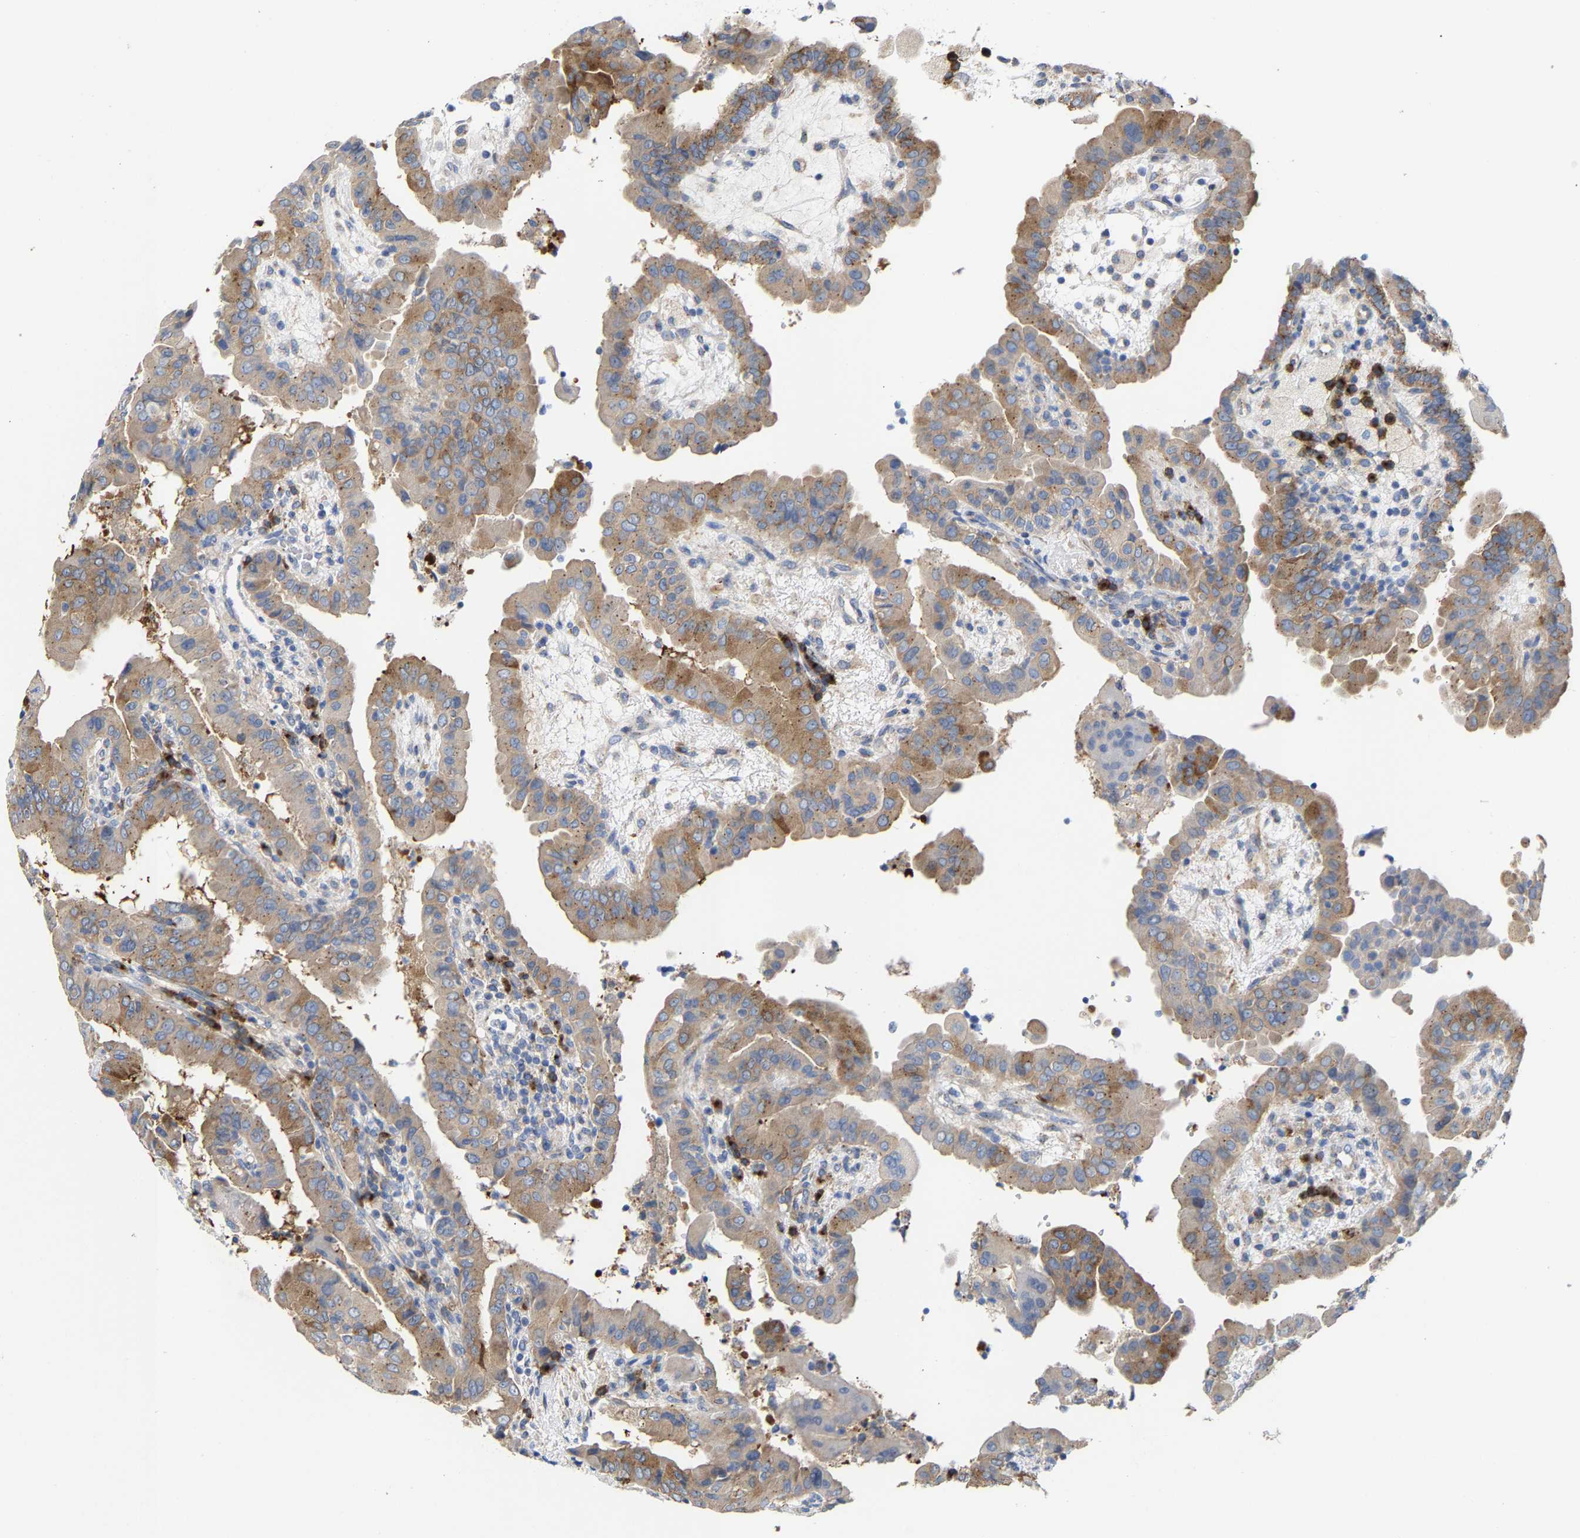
{"staining": {"intensity": "moderate", "quantity": "25%-75%", "location": "cytoplasmic/membranous"}, "tissue": "thyroid cancer", "cell_type": "Tumor cells", "image_type": "cancer", "snomed": [{"axis": "morphology", "description": "Papillary adenocarcinoma, NOS"}, {"axis": "topography", "description": "Thyroid gland"}], "caption": "An image of human thyroid papillary adenocarcinoma stained for a protein shows moderate cytoplasmic/membranous brown staining in tumor cells. (IHC, brightfield microscopy, high magnification).", "gene": "PPP1R15A", "patient": {"sex": "male", "age": 33}}